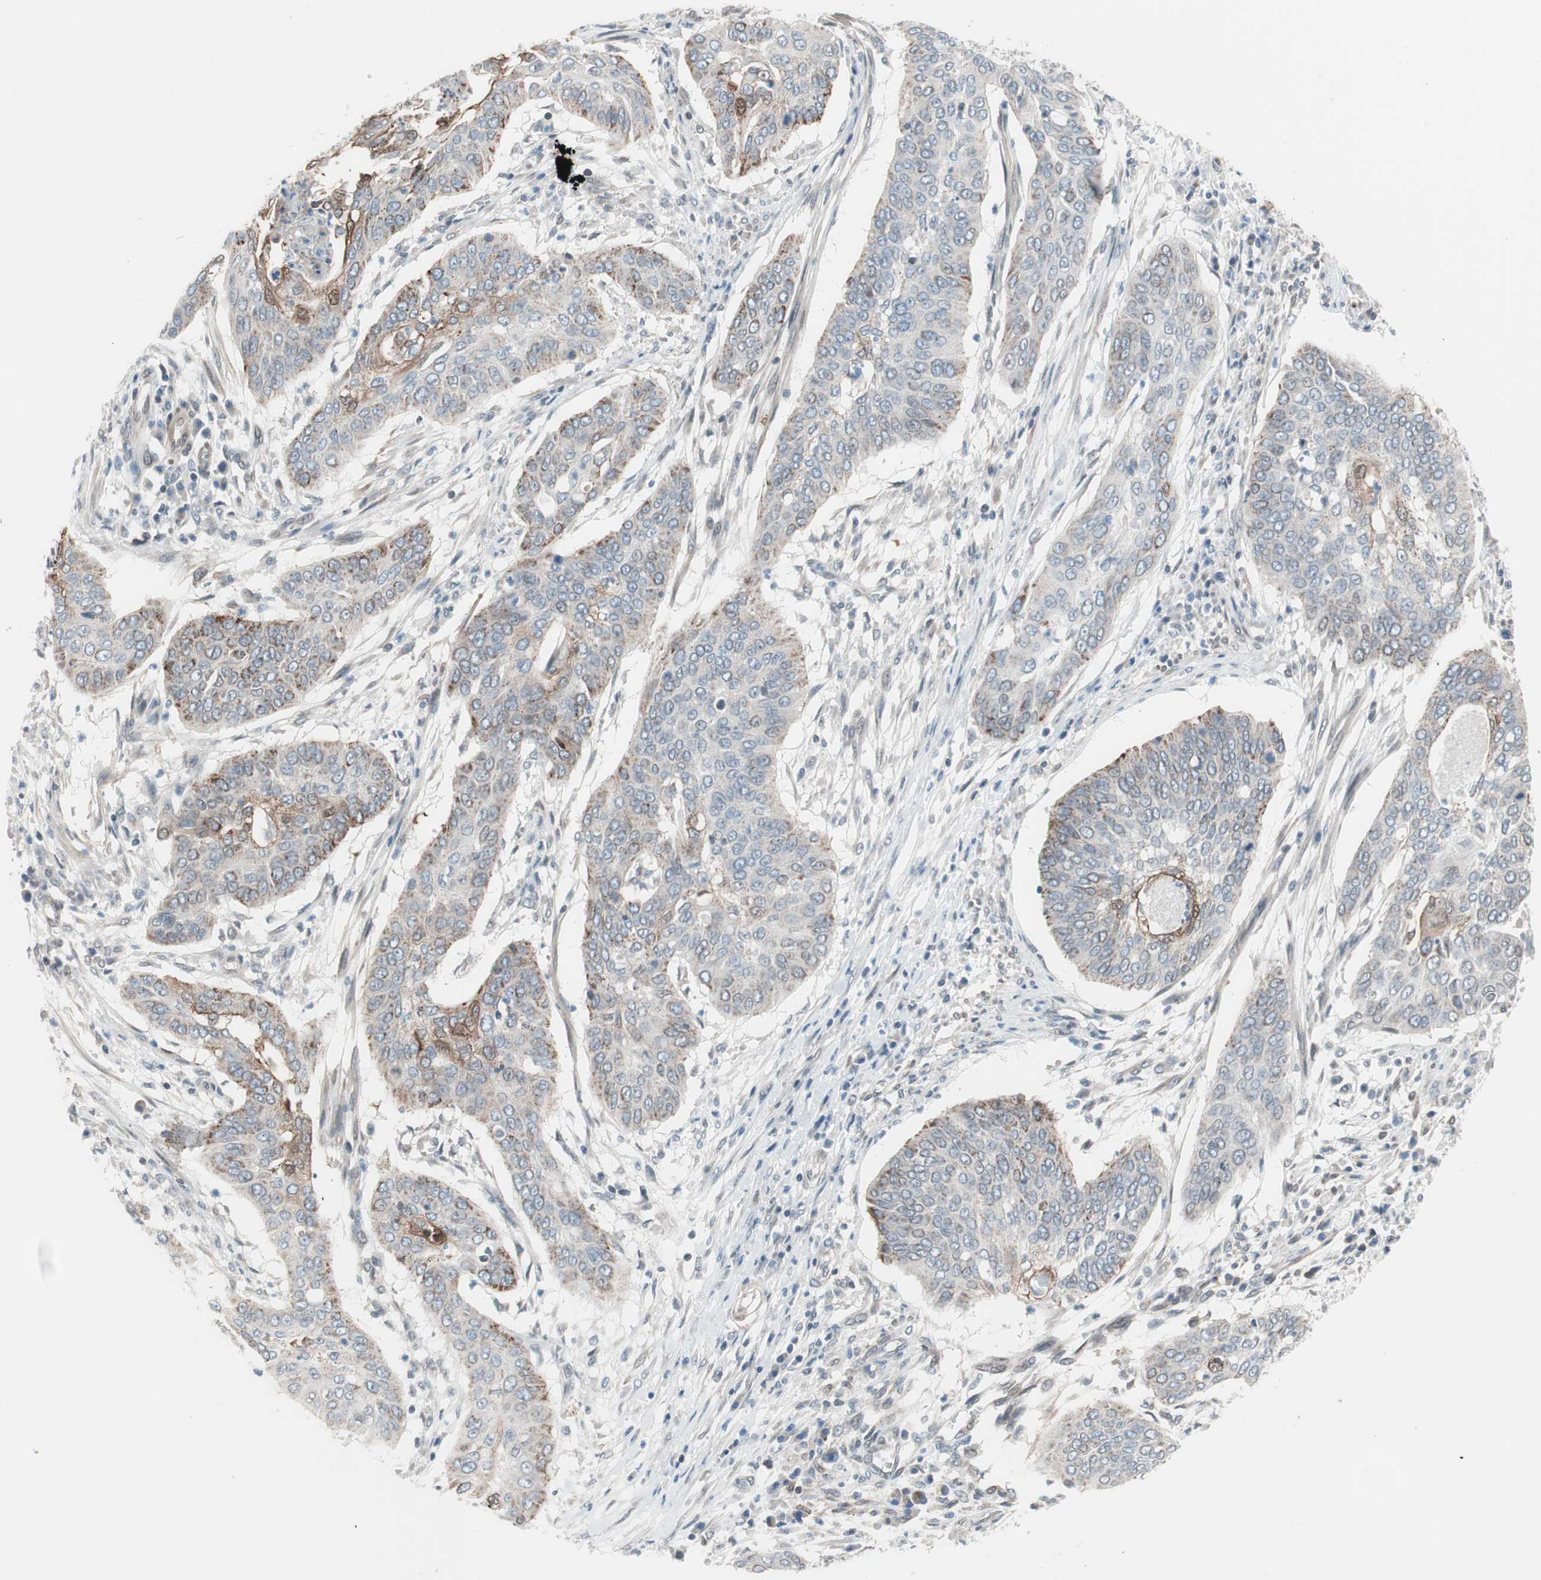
{"staining": {"intensity": "weak", "quantity": "25%-75%", "location": "cytoplasmic/membranous"}, "tissue": "cervical cancer", "cell_type": "Tumor cells", "image_type": "cancer", "snomed": [{"axis": "morphology", "description": "Squamous cell carcinoma, NOS"}, {"axis": "topography", "description": "Cervix"}], "caption": "Protein staining of cervical squamous cell carcinoma tissue demonstrates weak cytoplasmic/membranous positivity in approximately 25%-75% of tumor cells.", "gene": "ARNT2", "patient": {"sex": "female", "age": 39}}